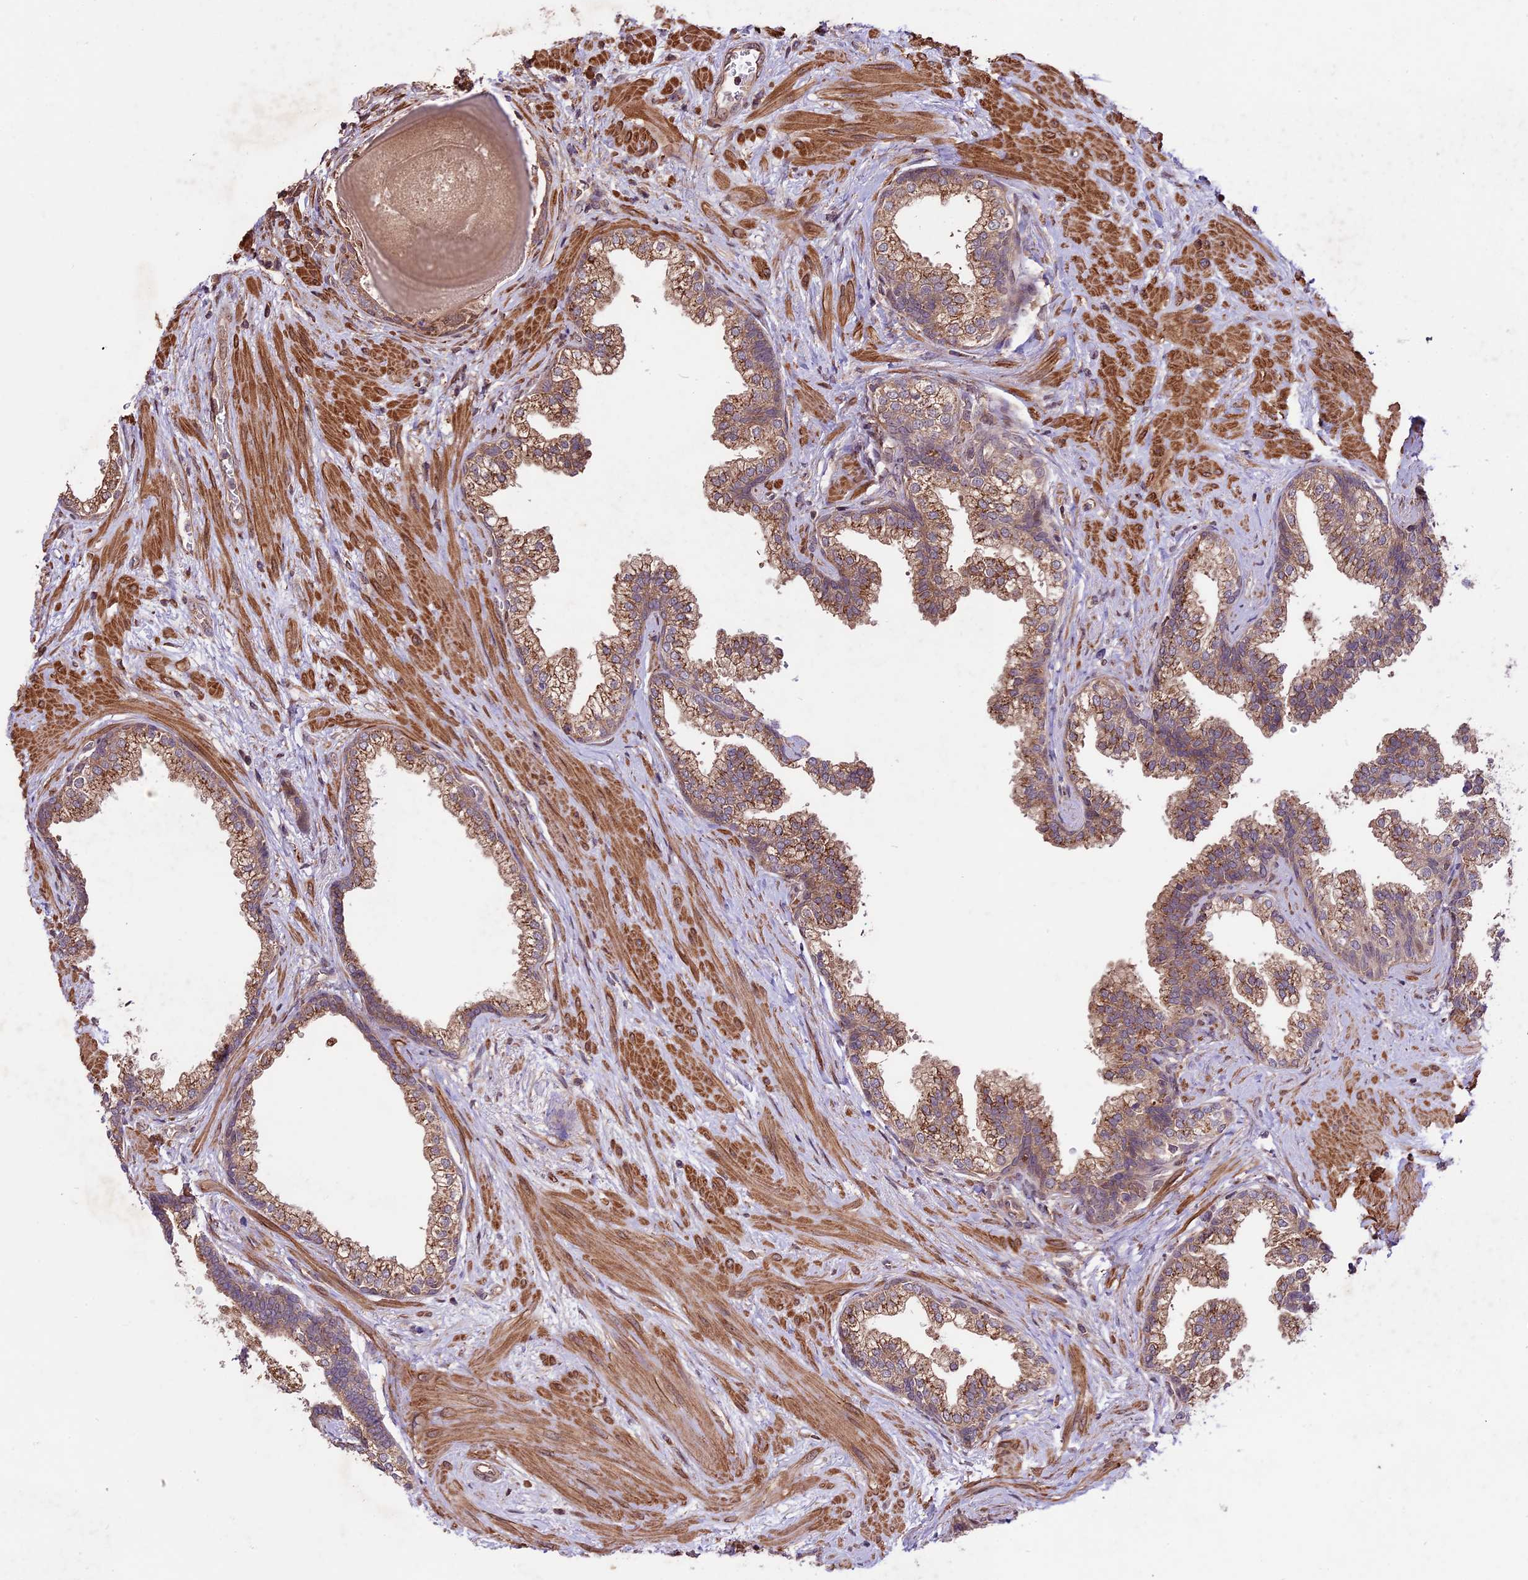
{"staining": {"intensity": "moderate", "quantity": ">75%", "location": "cytoplasmic/membranous"}, "tissue": "prostate", "cell_type": "Glandular cells", "image_type": "normal", "snomed": [{"axis": "morphology", "description": "Normal tissue, NOS"}, {"axis": "topography", "description": "Prostate"}], "caption": "DAB immunohistochemical staining of benign prostate exhibits moderate cytoplasmic/membranous protein expression in about >75% of glandular cells.", "gene": "HDAC5", "patient": {"sex": "male", "age": 57}}